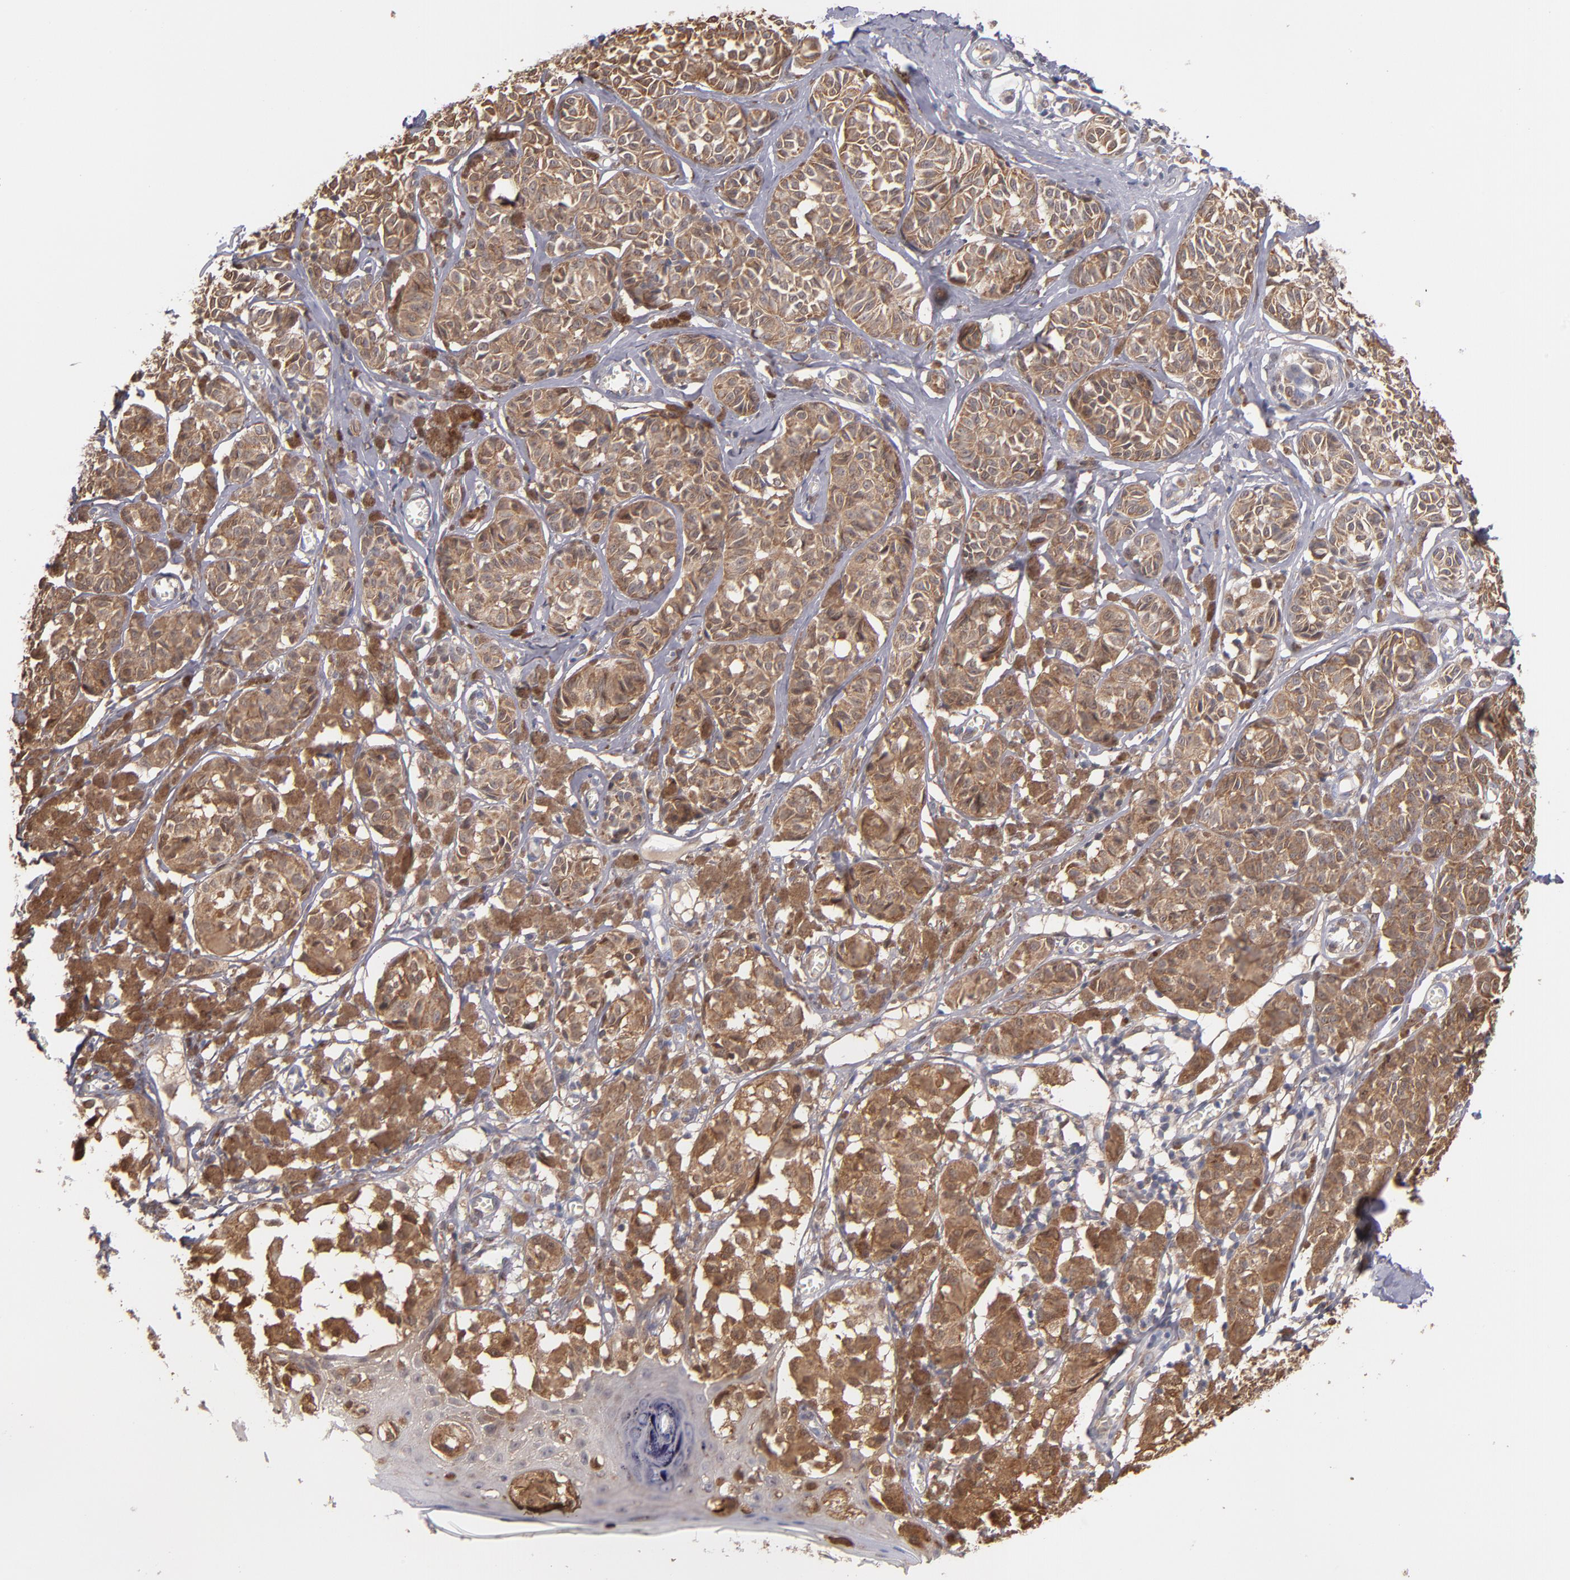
{"staining": {"intensity": "moderate", "quantity": ">75%", "location": "cytoplasmic/membranous"}, "tissue": "melanoma", "cell_type": "Tumor cells", "image_type": "cancer", "snomed": [{"axis": "morphology", "description": "Malignant melanoma, NOS"}, {"axis": "topography", "description": "Skin"}], "caption": "A micrograph of human malignant melanoma stained for a protein reveals moderate cytoplasmic/membranous brown staining in tumor cells.", "gene": "GMFG", "patient": {"sex": "male", "age": 76}}